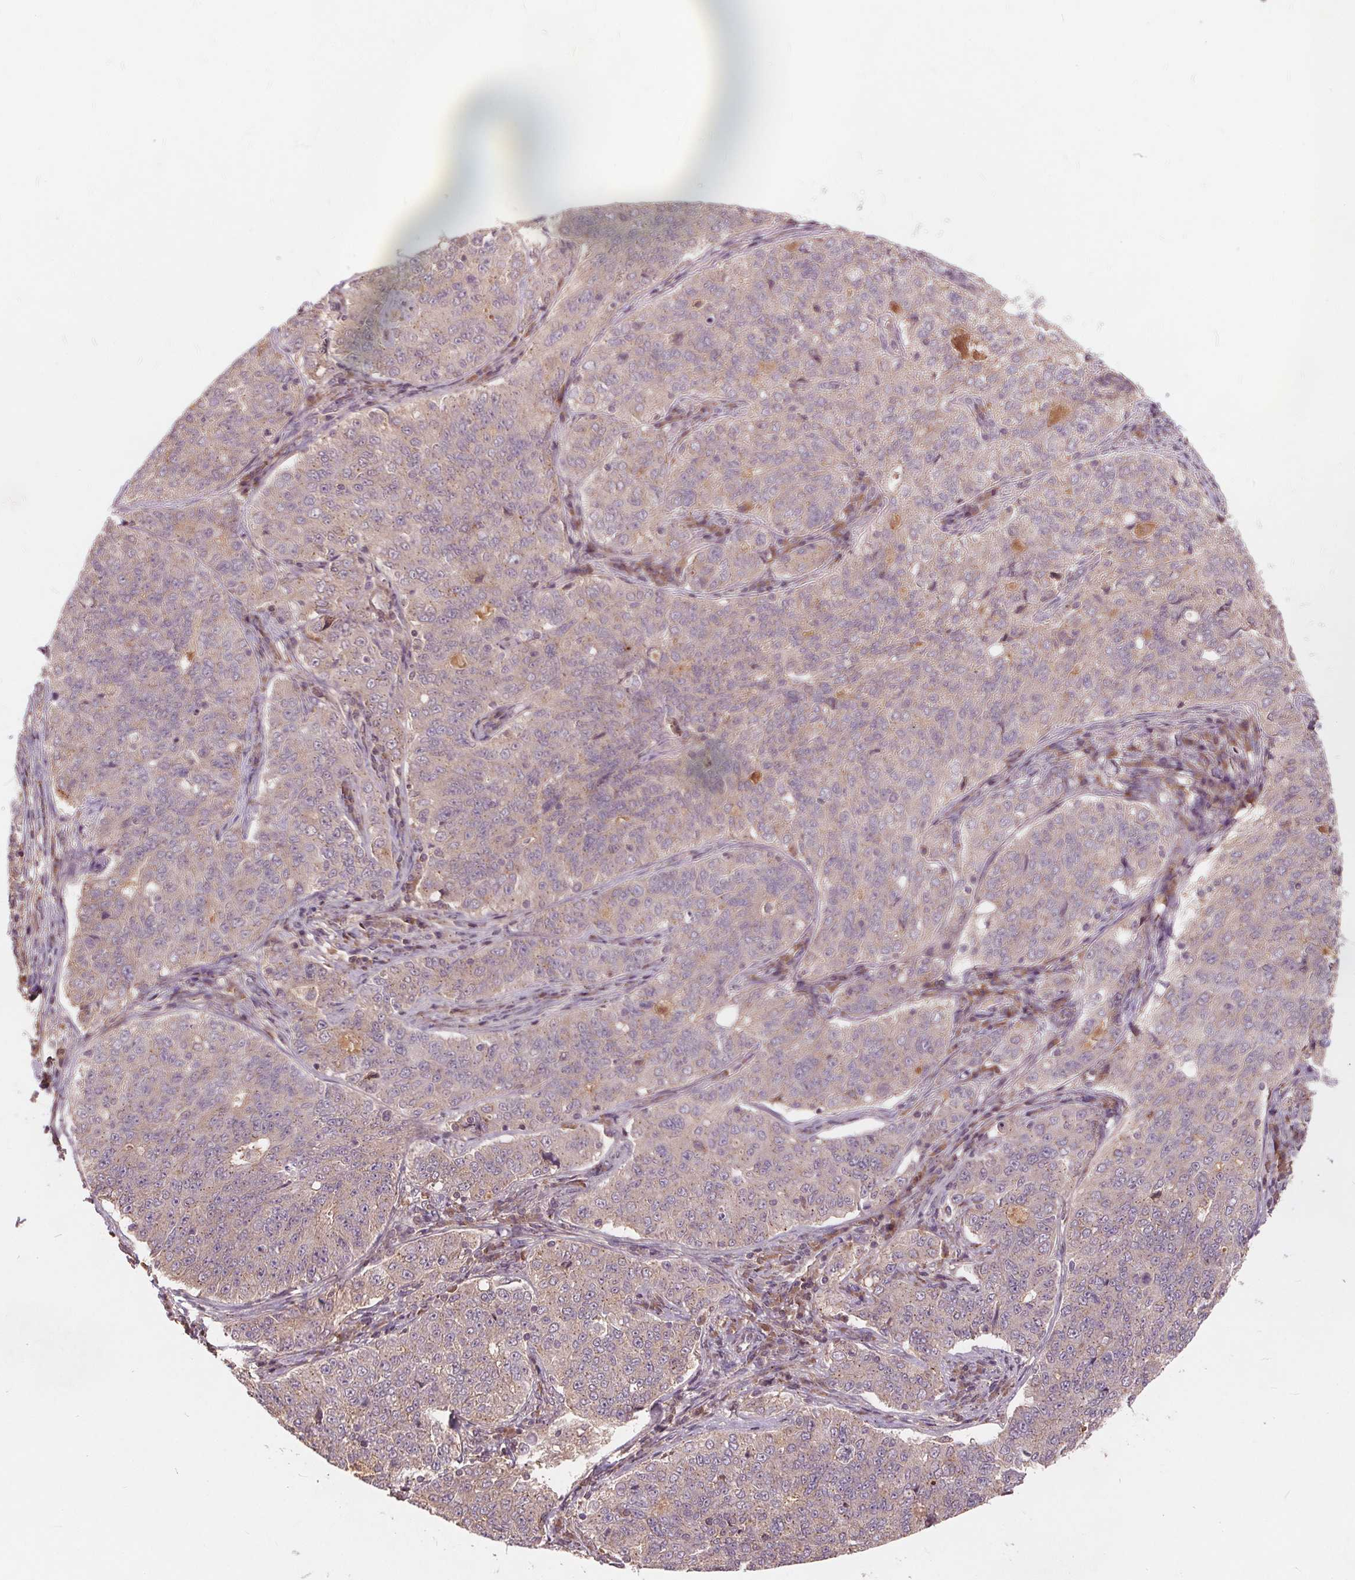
{"staining": {"intensity": "negative", "quantity": "none", "location": "none"}, "tissue": "endometrial cancer", "cell_type": "Tumor cells", "image_type": "cancer", "snomed": [{"axis": "morphology", "description": "Adenocarcinoma, NOS"}, {"axis": "topography", "description": "Endometrium"}], "caption": "Tumor cells are negative for protein expression in human endometrial cancer. Nuclei are stained in blue.", "gene": "CSNK1G2", "patient": {"sex": "female", "age": 43}}